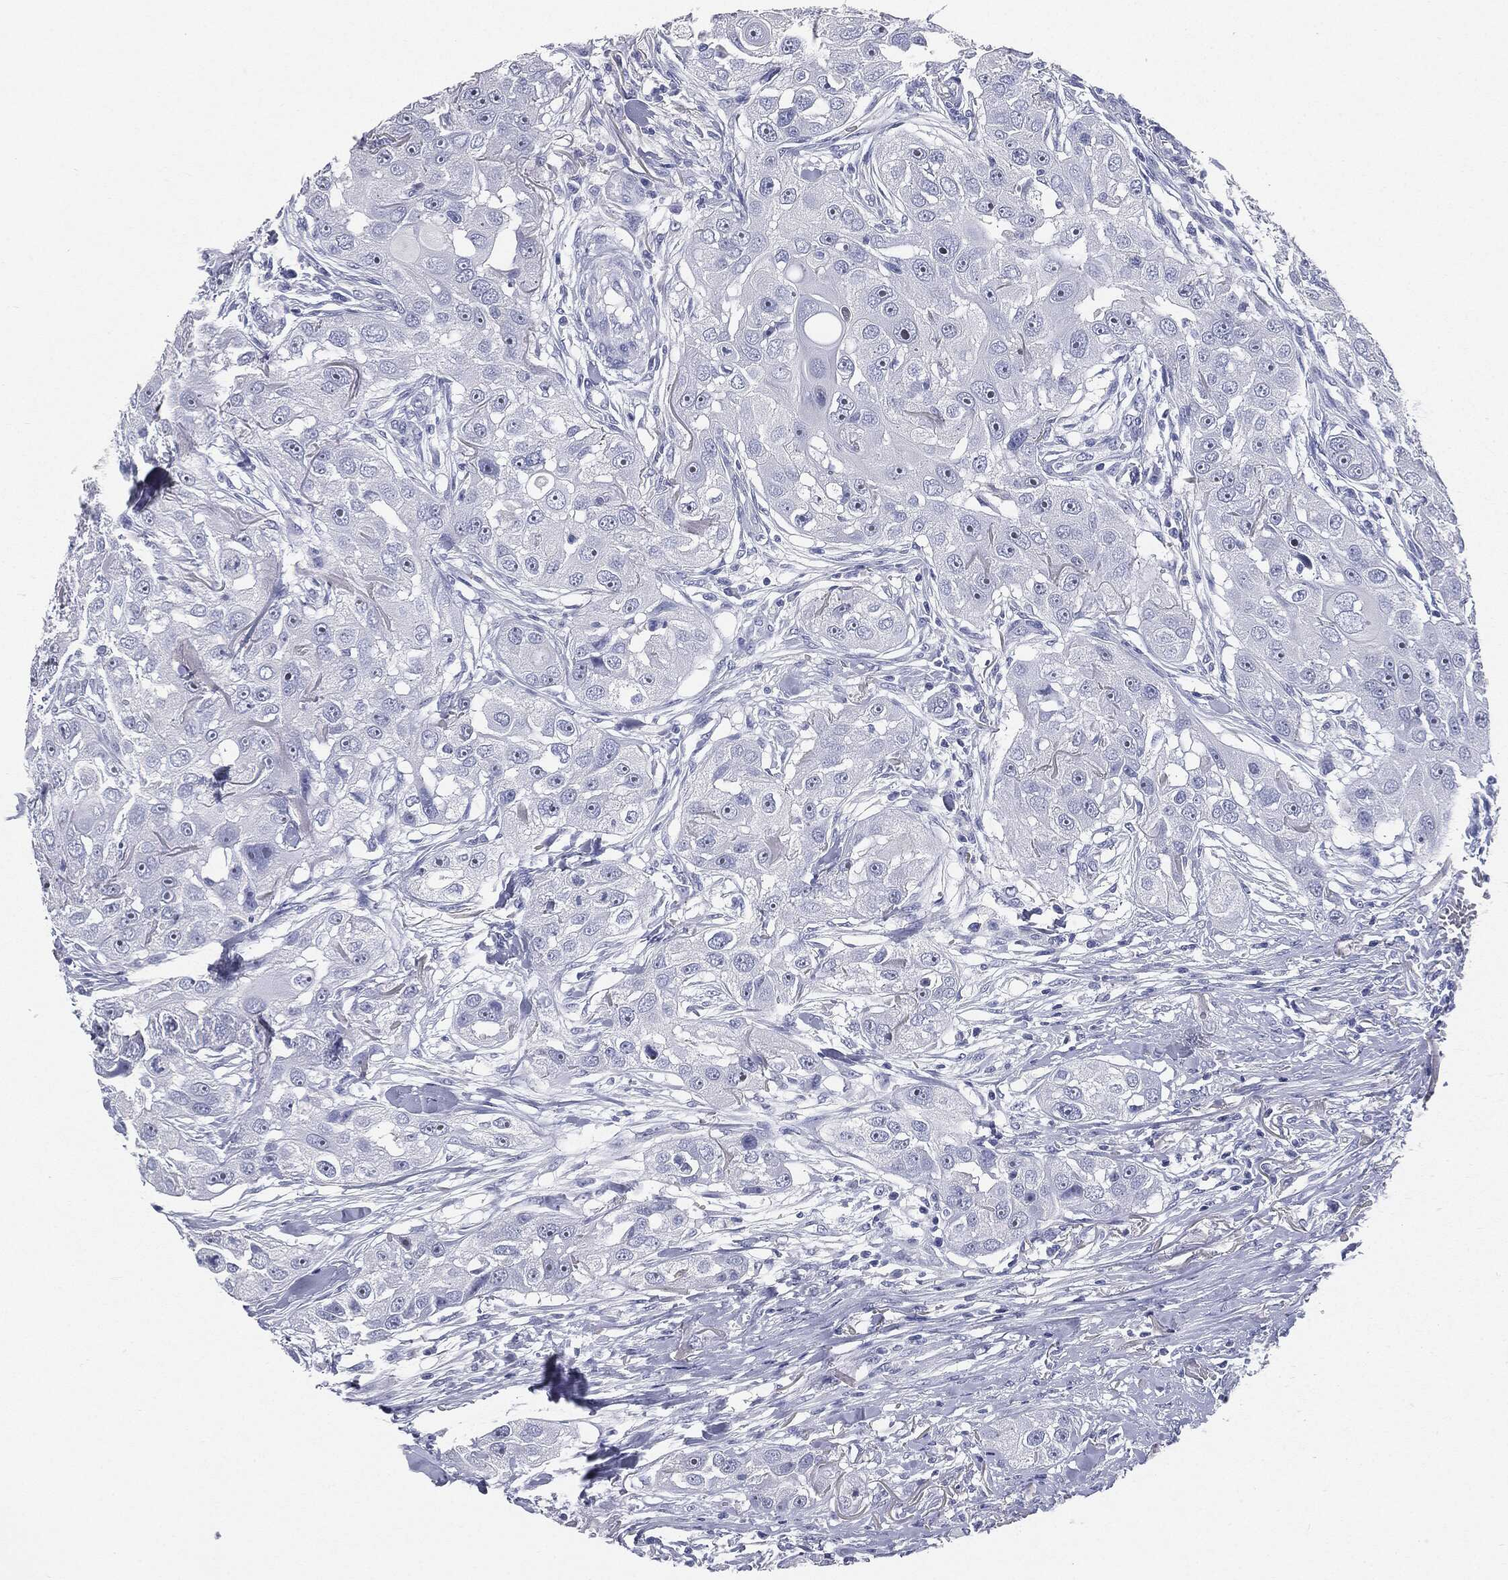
{"staining": {"intensity": "negative", "quantity": "none", "location": "none"}, "tissue": "head and neck cancer", "cell_type": "Tumor cells", "image_type": "cancer", "snomed": [{"axis": "morphology", "description": "Squamous cell carcinoma, NOS"}, {"axis": "topography", "description": "Head-Neck"}], "caption": "An IHC image of squamous cell carcinoma (head and neck) is shown. There is no staining in tumor cells of squamous cell carcinoma (head and neck). Nuclei are stained in blue.", "gene": "CUZD1", "patient": {"sex": "male", "age": 51}}